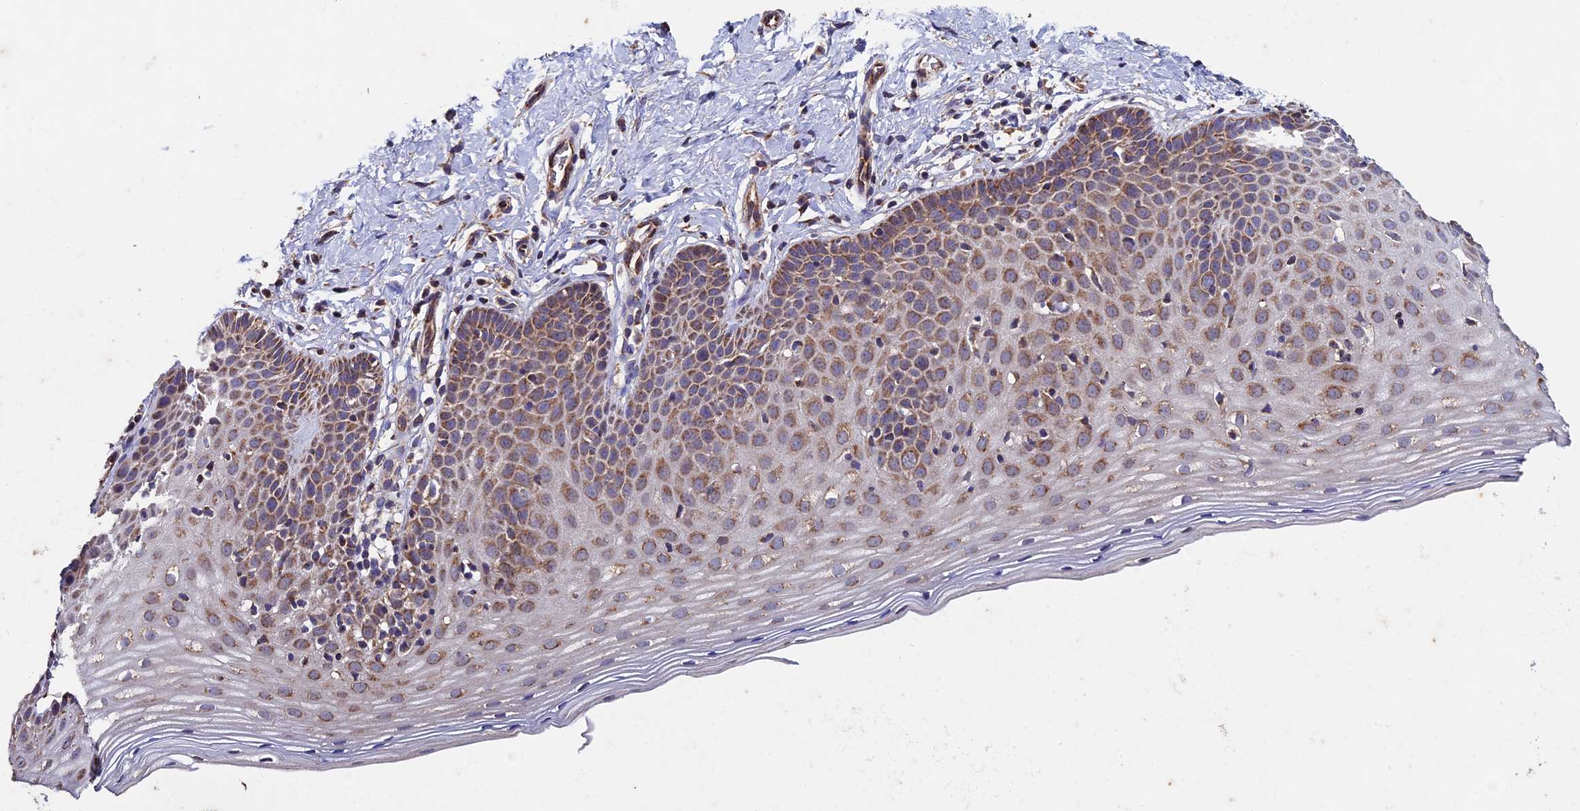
{"staining": {"intensity": "moderate", "quantity": ">75%", "location": "cytoplasmic/membranous"}, "tissue": "cervix", "cell_type": "Glandular cells", "image_type": "normal", "snomed": [{"axis": "morphology", "description": "Normal tissue, NOS"}, {"axis": "topography", "description": "Cervix"}], "caption": "Protein analysis of benign cervix displays moderate cytoplasmic/membranous expression in about >75% of glandular cells. The staining was performed using DAB, with brown indicating positive protein expression. Nuclei are stained blue with hematoxylin.", "gene": "RNF17", "patient": {"sex": "female", "age": 36}}